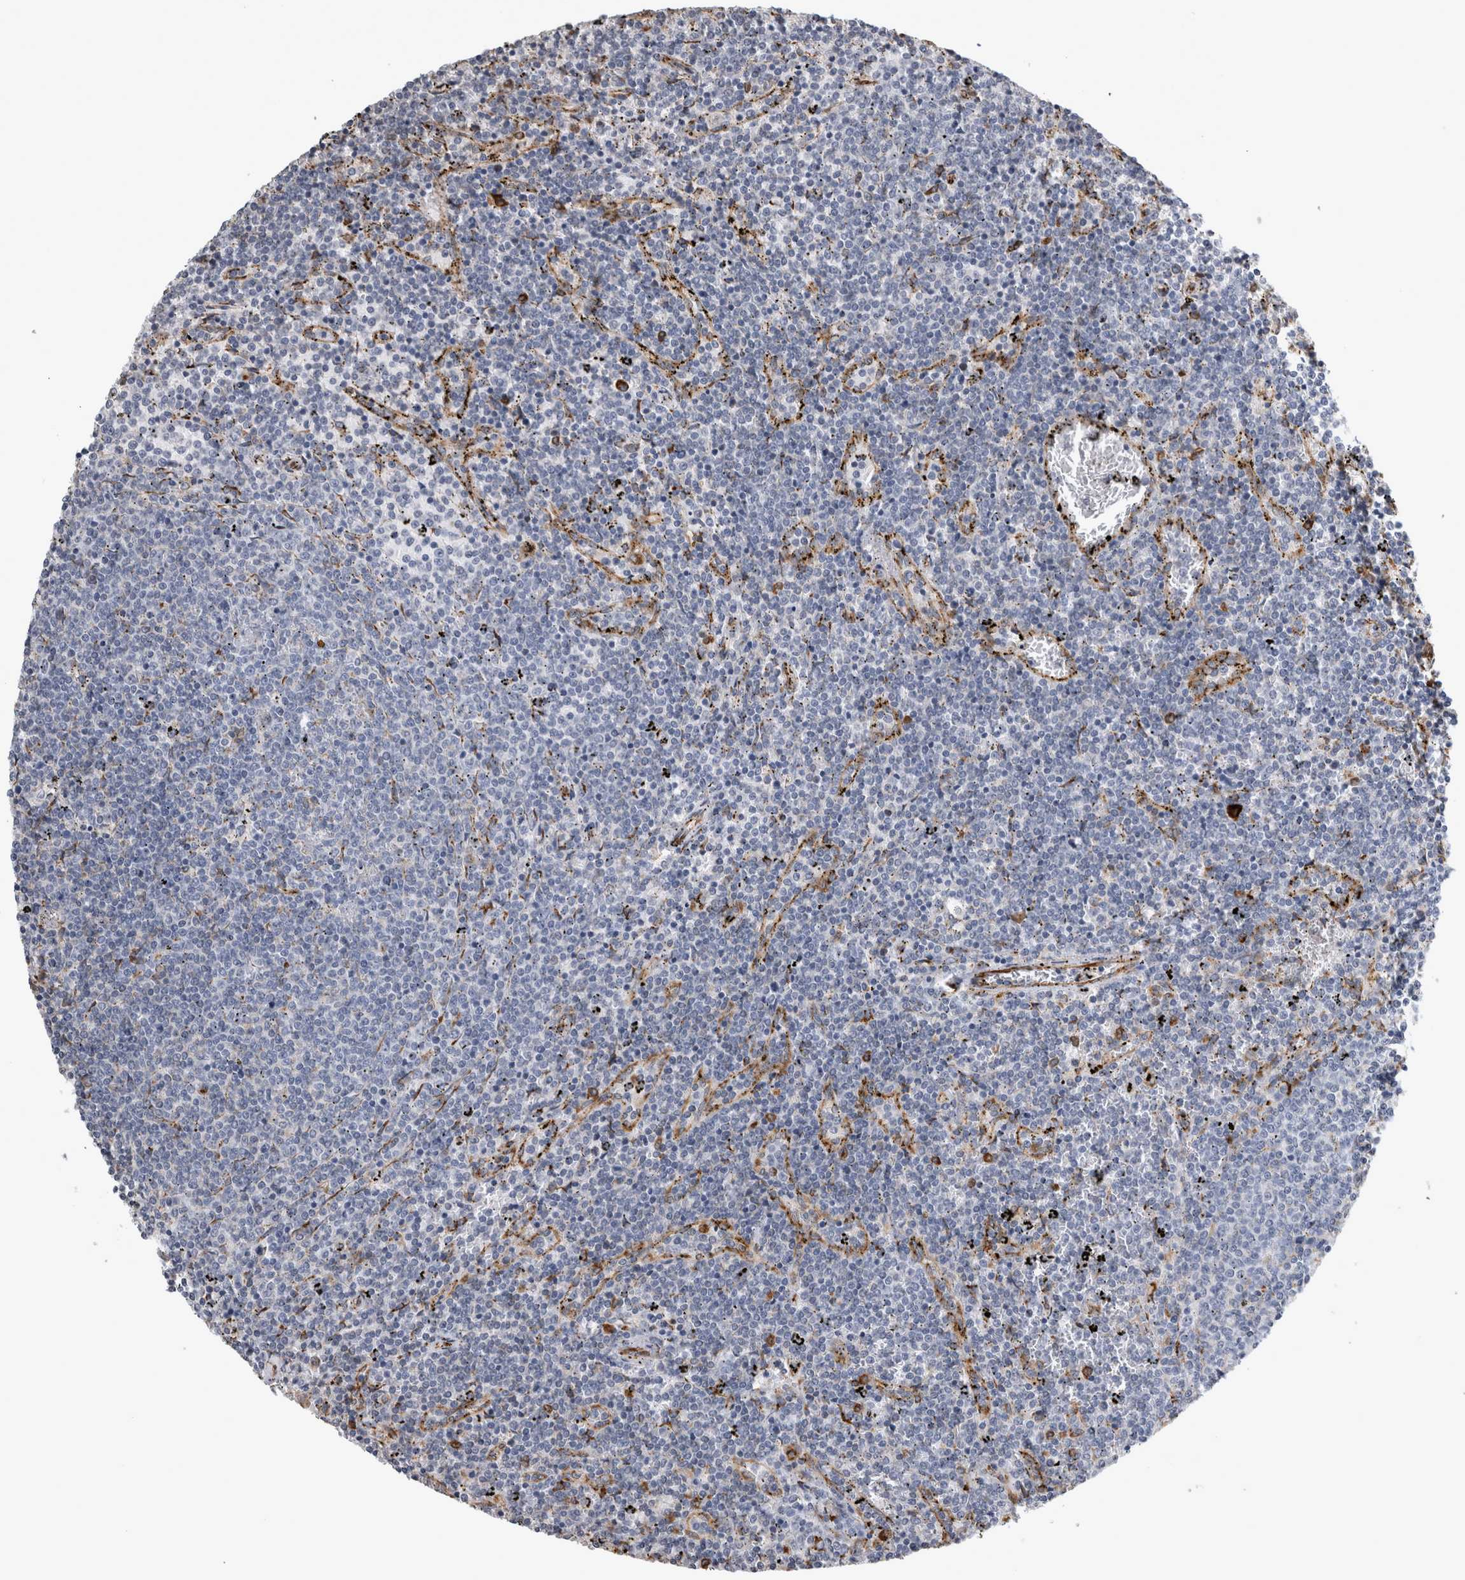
{"staining": {"intensity": "negative", "quantity": "none", "location": "none"}, "tissue": "lymphoma", "cell_type": "Tumor cells", "image_type": "cancer", "snomed": [{"axis": "morphology", "description": "Malignant lymphoma, non-Hodgkin's type, Low grade"}, {"axis": "topography", "description": "Spleen"}], "caption": "This photomicrograph is of malignant lymphoma, non-Hodgkin's type (low-grade) stained with immunohistochemistry to label a protein in brown with the nuclei are counter-stained blue. There is no expression in tumor cells. Brightfield microscopy of immunohistochemistry stained with DAB (brown) and hematoxylin (blue), captured at high magnification.", "gene": "FHIP2B", "patient": {"sex": "female", "age": 50}}